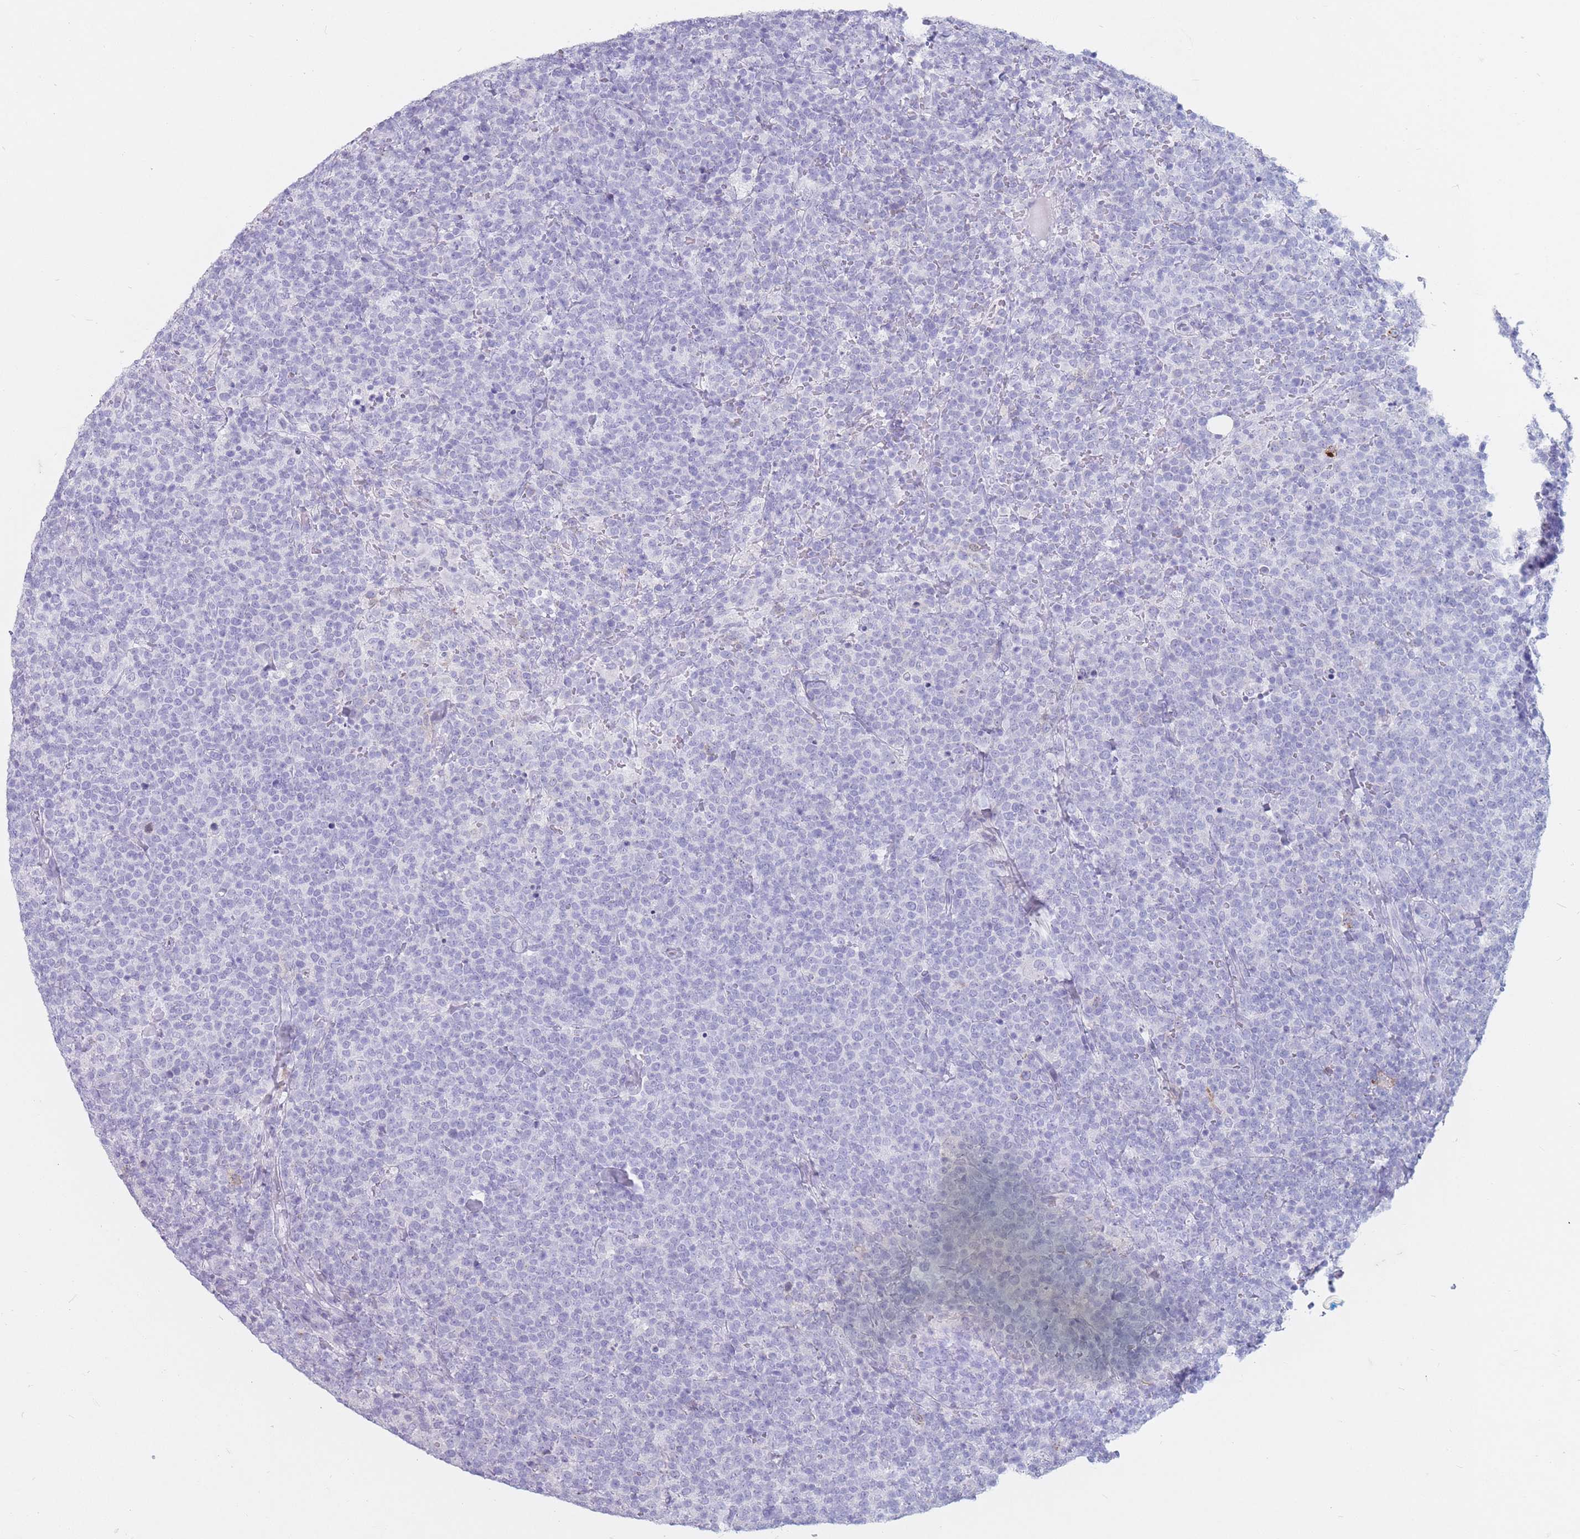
{"staining": {"intensity": "negative", "quantity": "none", "location": "none"}, "tissue": "lymphoma", "cell_type": "Tumor cells", "image_type": "cancer", "snomed": [{"axis": "morphology", "description": "Malignant lymphoma, non-Hodgkin's type, High grade"}, {"axis": "topography", "description": "Lymph node"}], "caption": "The image reveals no staining of tumor cells in malignant lymphoma, non-Hodgkin's type (high-grade).", "gene": "ST3GAL5", "patient": {"sex": "male", "age": 61}}